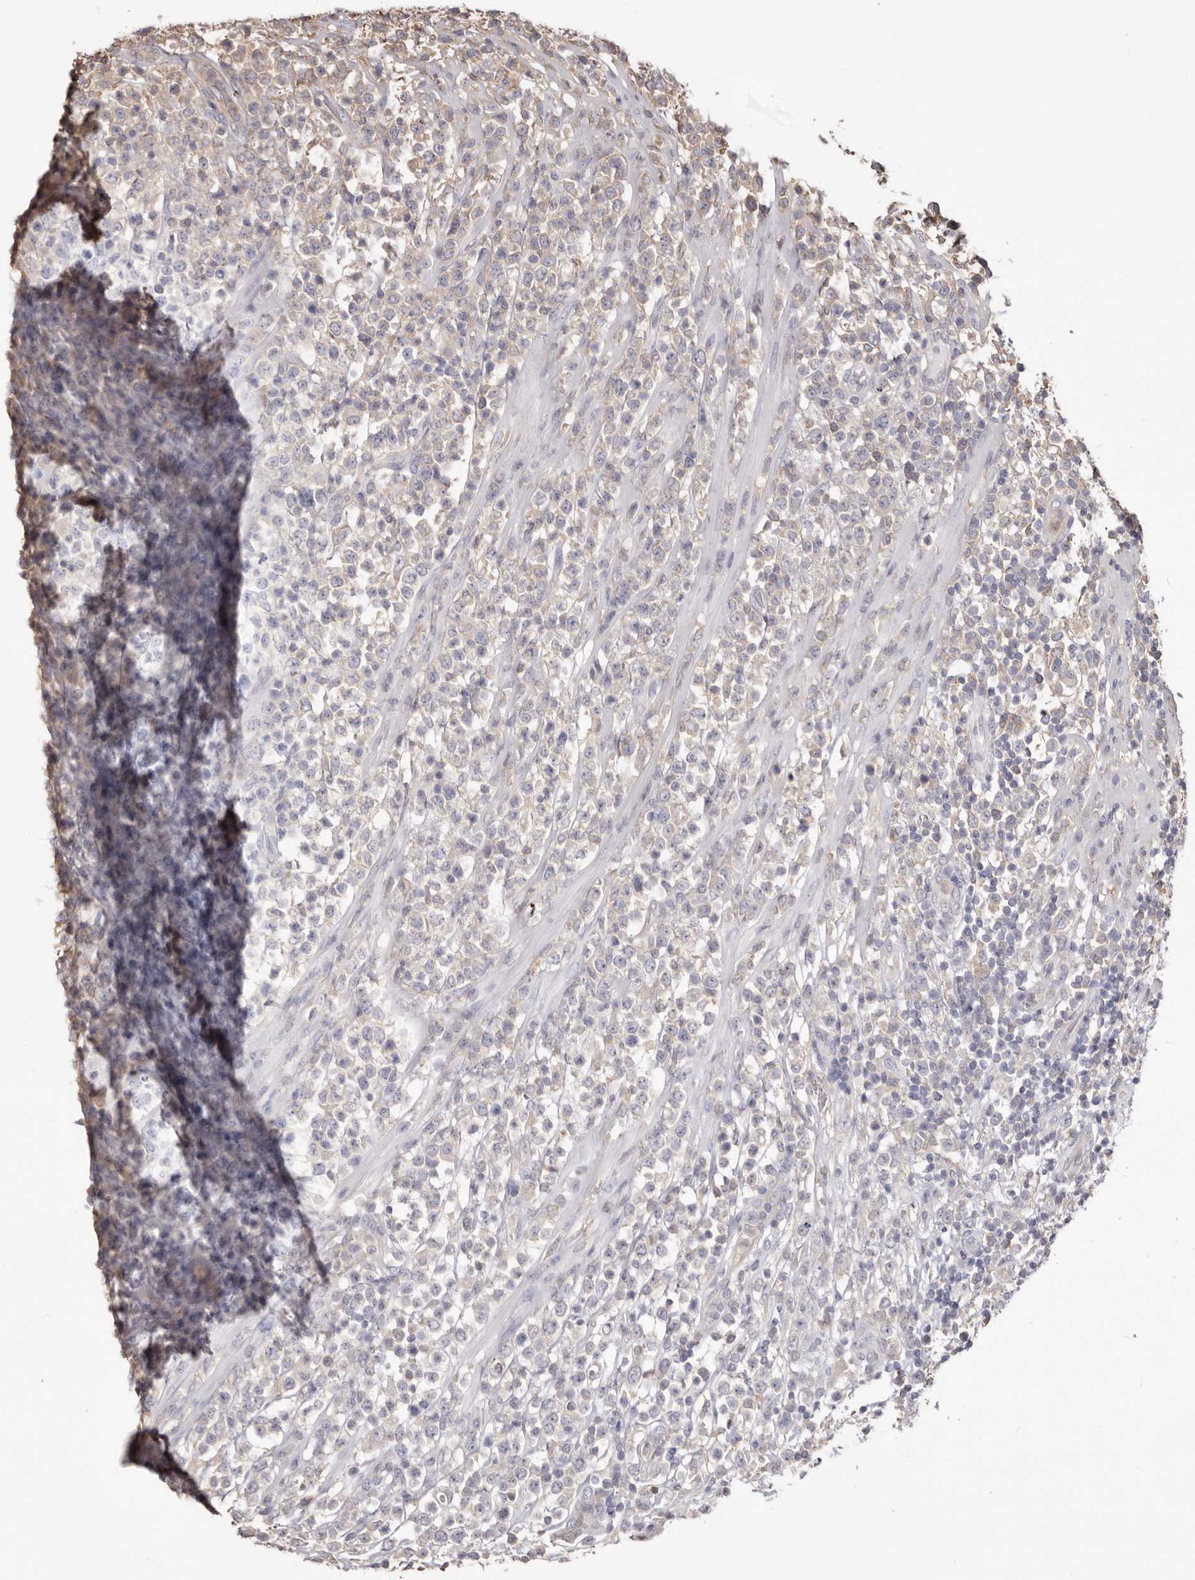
{"staining": {"intensity": "negative", "quantity": "none", "location": "none"}, "tissue": "lymphoma", "cell_type": "Tumor cells", "image_type": "cancer", "snomed": [{"axis": "morphology", "description": "Malignant lymphoma, non-Hodgkin's type, High grade"}, {"axis": "topography", "description": "Colon"}], "caption": "High-grade malignant lymphoma, non-Hodgkin's type was stained to show a protein in brown. There is no significant expression in tumor cells.", "gene": "PKM", "patient": {"sex": "female", "age": 53}}